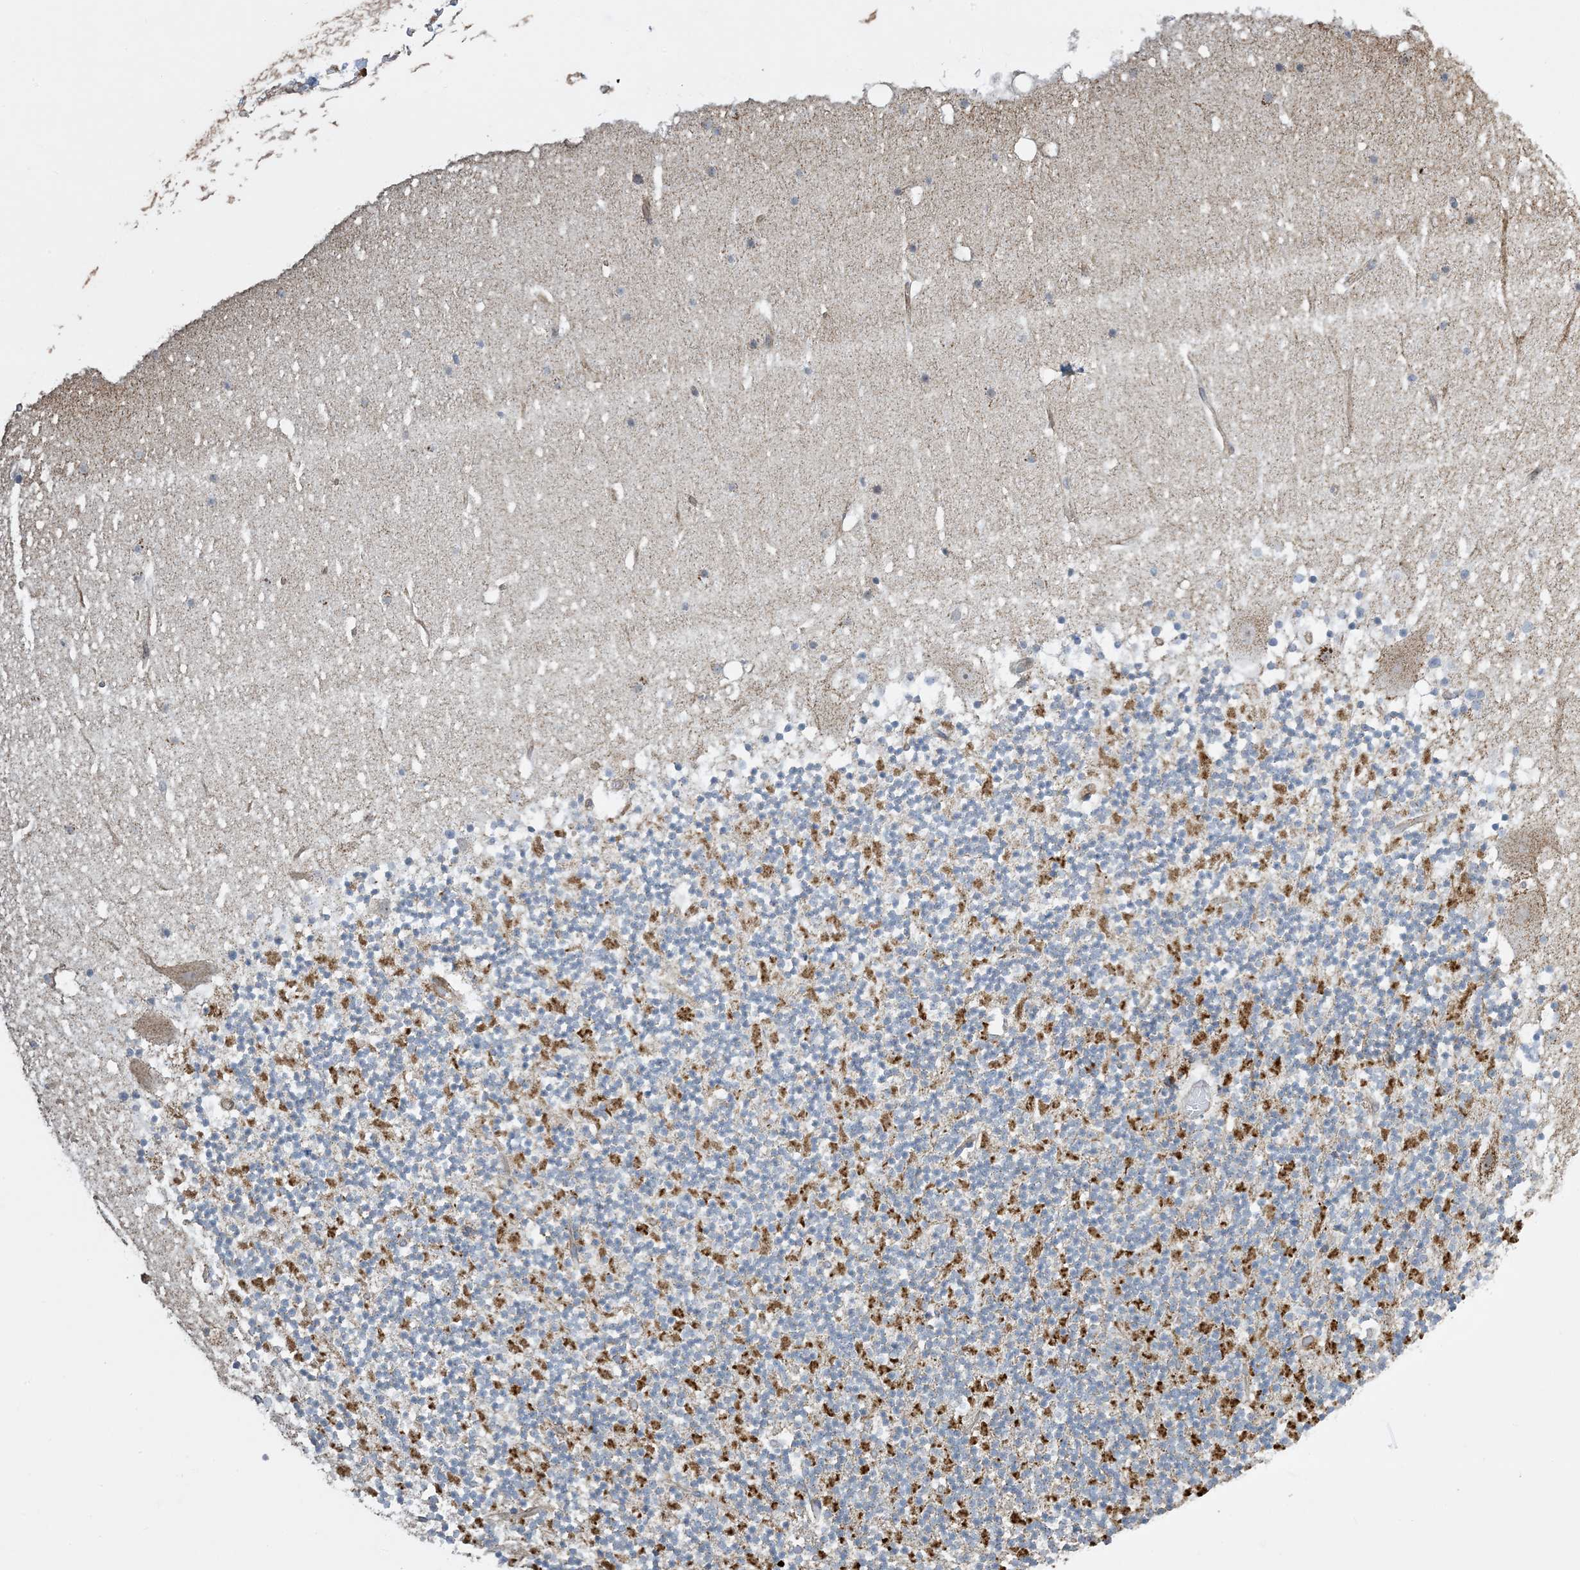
{"staining": {"intensity": "moderate", "quantity": "25%-75%", "location": "cytoplasmic/membranous"}, "tissue": "cerebellum", "cell_type": "Cells in granular layer", "image_type": "normal", "snomed": [{"axis": "morphology", "description": "Normal tissue, NOS"}, {"axis": "topography", "description": "Cerebellum"}], "caption": "High-magnification brightfield microscopy of normal cerebellum stained with DAB (brown) and counterstained with hematoxylin (blue). cells in granular layer exhibit moderate cytoplasmic/membranous expression is seen in approximately25%-75% of cells. The protein is stained brown, and the nuclei are stained in blue (DAB IHC with brightfield microscopy, high magnification).", "gene": "AGA", "patient": {"sex": "male", "age": 57}}